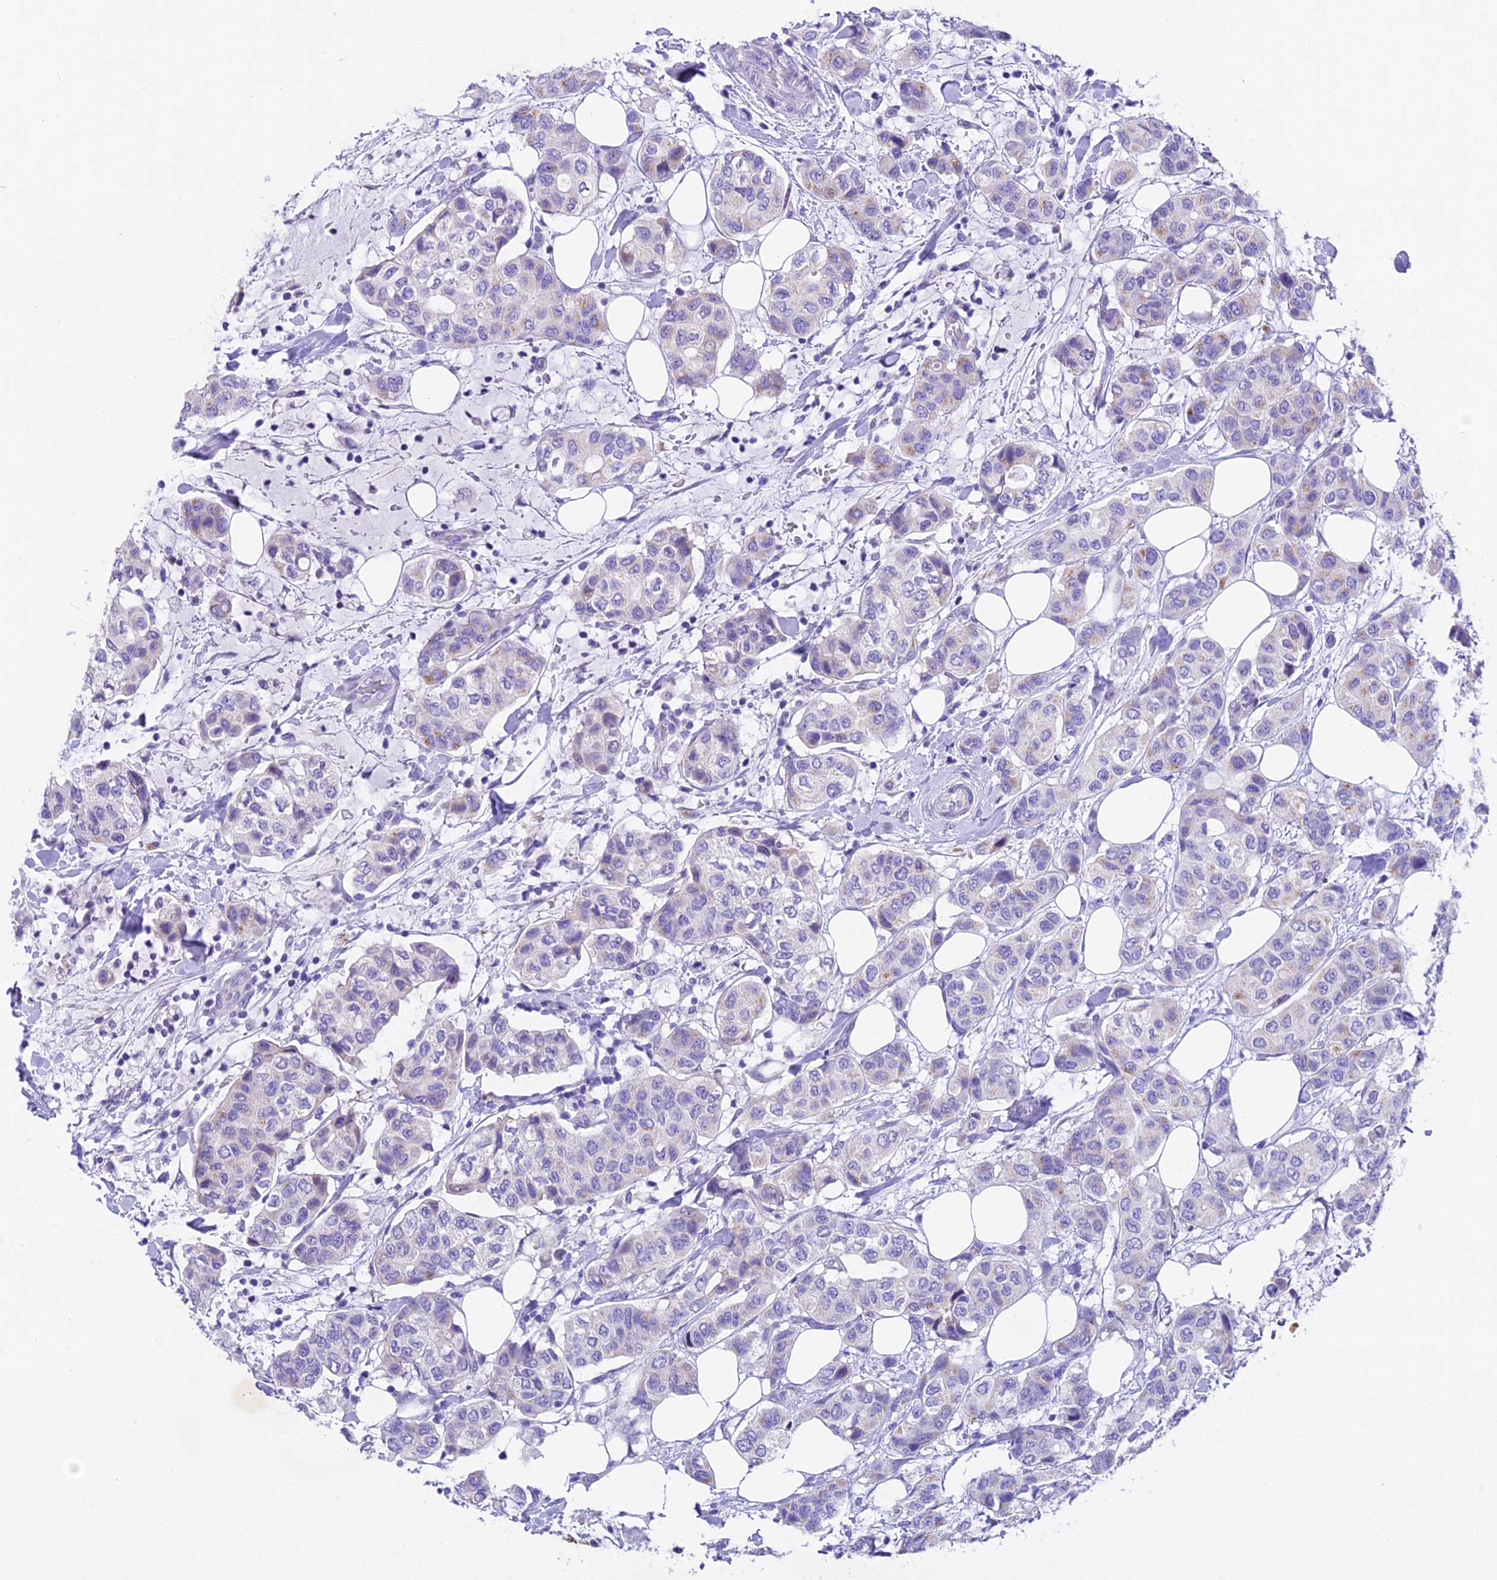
{"staining": {"intensity": "negative", "quantity": "none", "location": "none"}, "tissue": "breast cancer", "cell_type": "Tumor cells", "image_type": "cancer", "snomed": [{"axis": "morphology", "description": "Lobular carcinoma"}, {"axis": "topography", "description": "Breast"}], "caption": "The image shows no staining of tumor cells in breast cancer (lobular carcinoma).", "gene": "IFT140", "patient": {"sex": "female", "age": 51}}